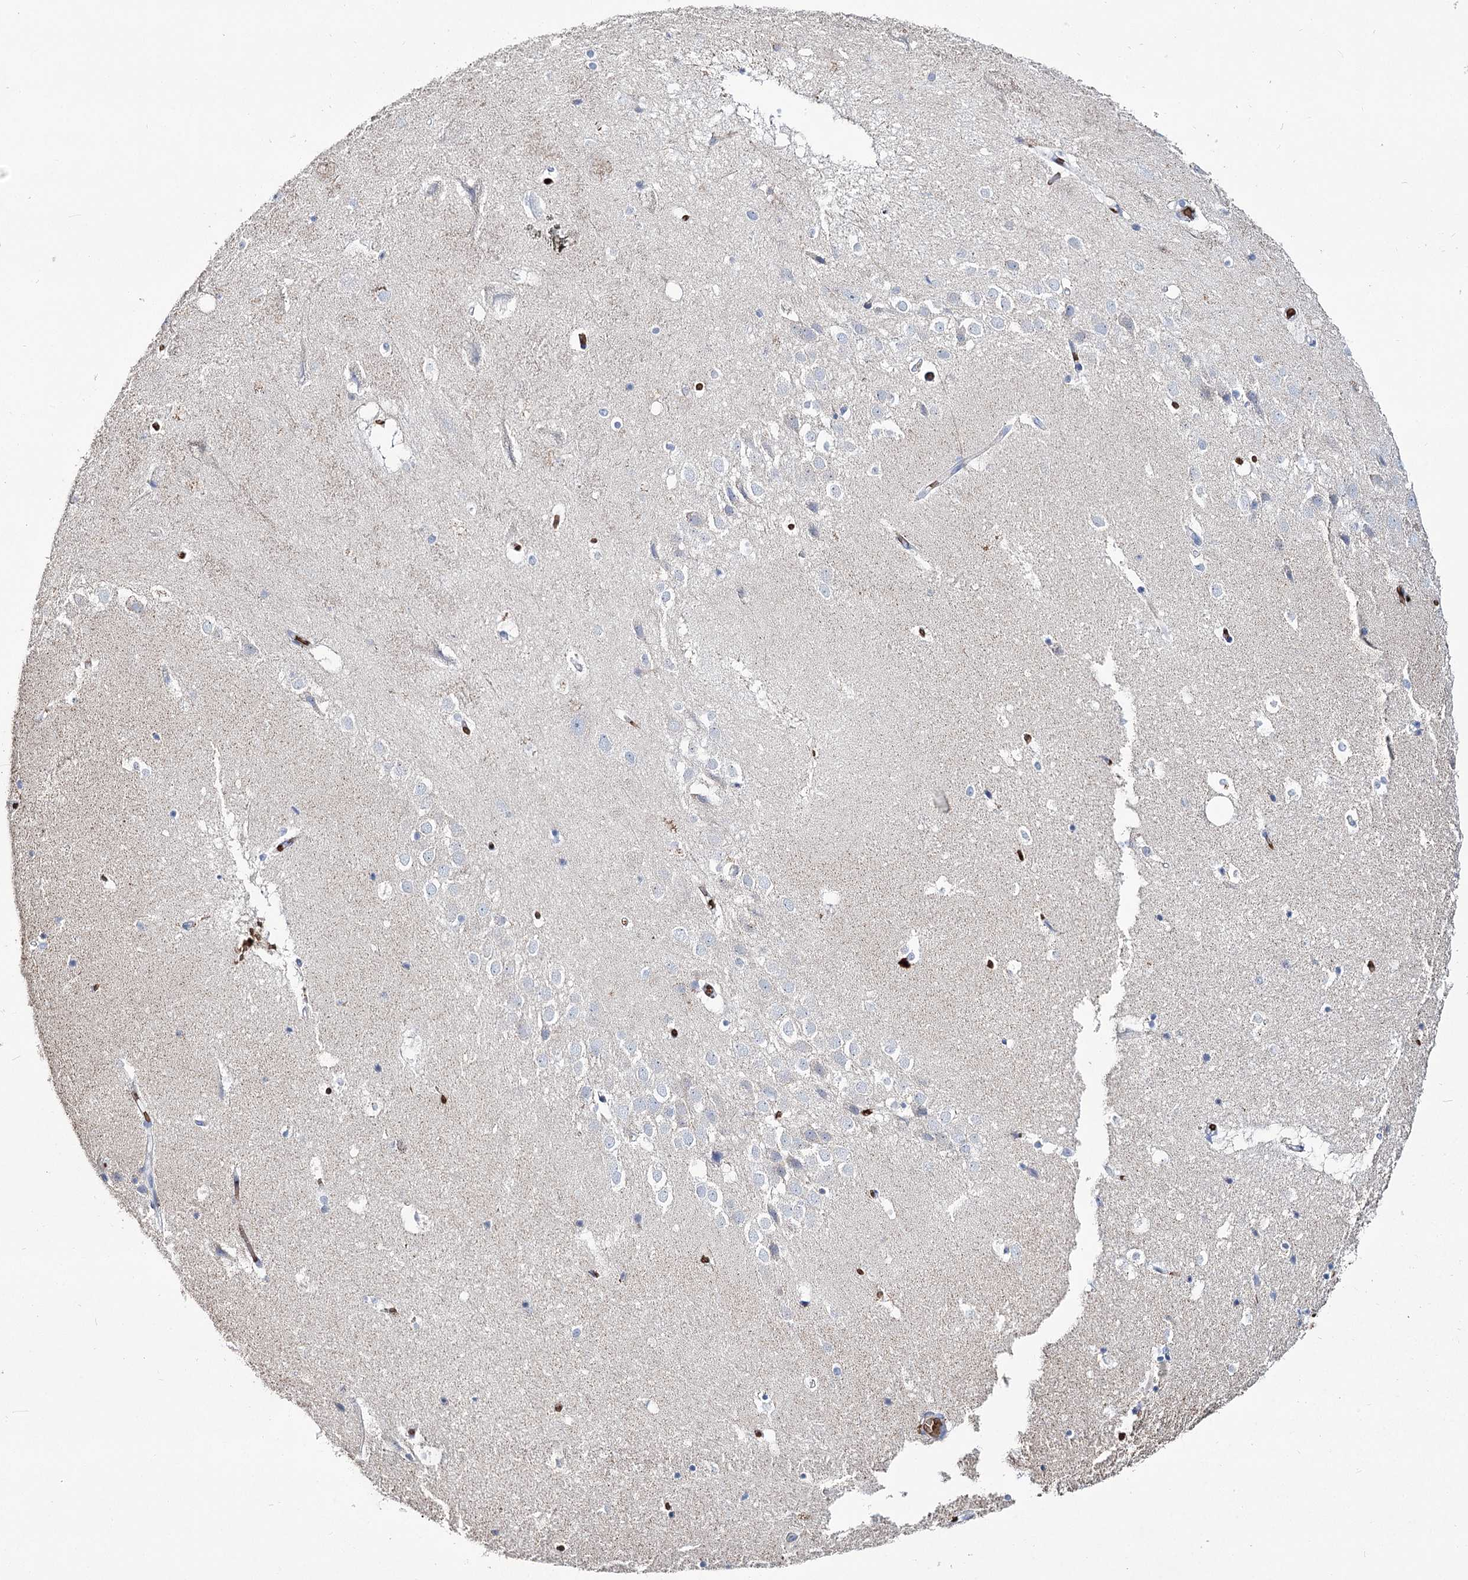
{"staining": {"intensity": "negative", "quantity": "none", "location": "none"}, "tissue": "hippocampus", "cell_type": "Glial cells", "image_type": "normal", "snomed": [{"axis": "morphology", "description": "Normal tissue, NOS"}, {"axis": "topography", "description": "Hippocampus"}], "caption": "A histopathology image of hippocampus stained for a protein shows no brown staining in glial cells. The staining was performed using DAB to visualize the protein expression in brown, while the nuclei were stained in blue with hematoxylin (Magnification: 20x).", "gene": "GBF1", "patient": {"sex": "female", "age": 52}}